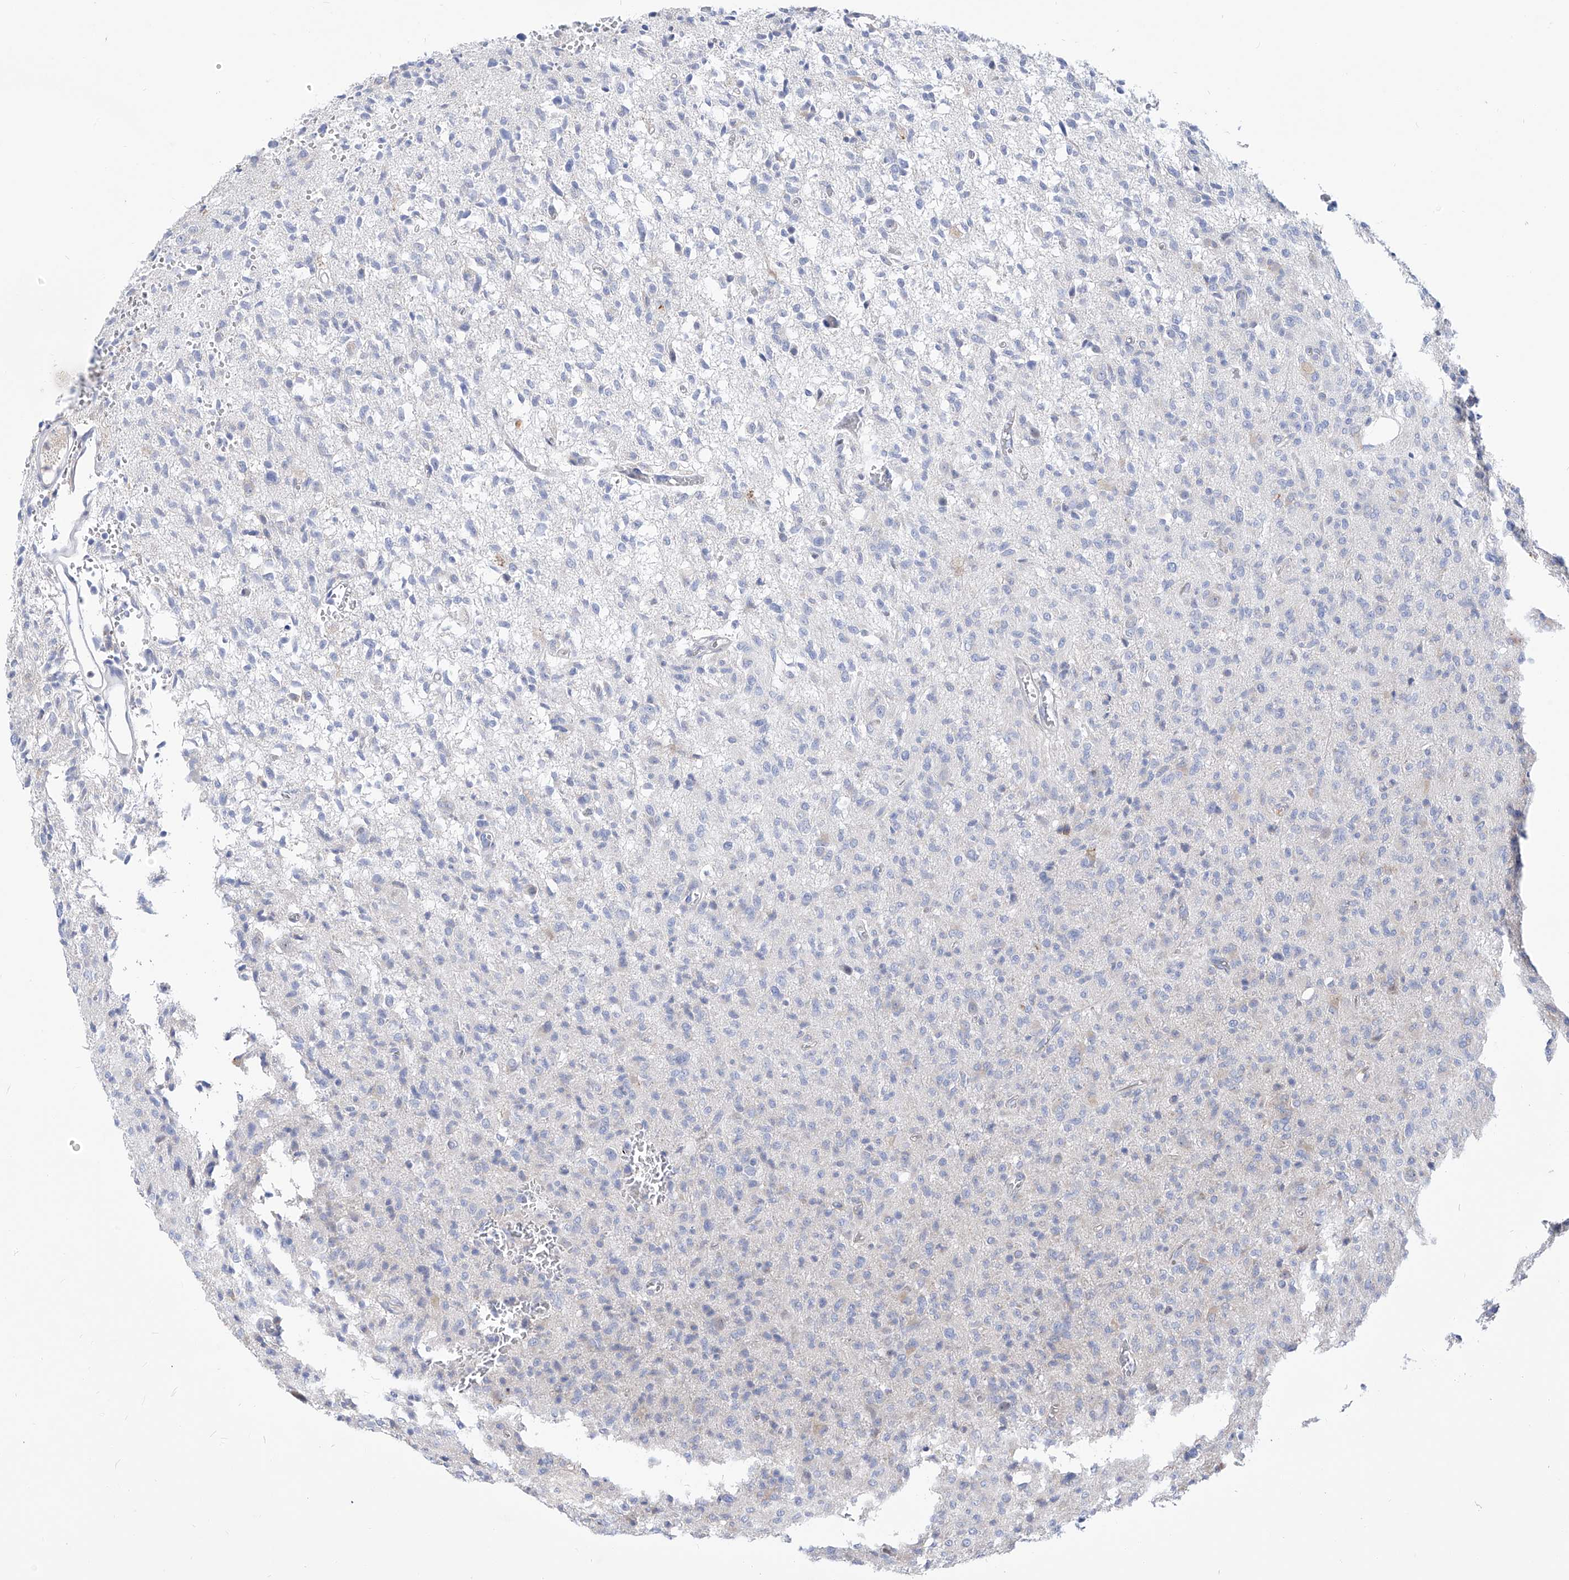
{"staining": {"intensity": "negative", "quantity": "none", "location": "none"}, "tissue": "glioma", "cell_type": "Tumor cells", "image_type": "cancer", "snomed": [{"axis": "morphology", "description": "Glioma, malignant, High grade"}, {"axis": "topography", "description": "Brain"}], "caption": "DAB immunohistochemical staining of glioma displays no significant staining in tumor cells.", "gene": "UFL1", "patient": {"sex": "female", "age": 57}}